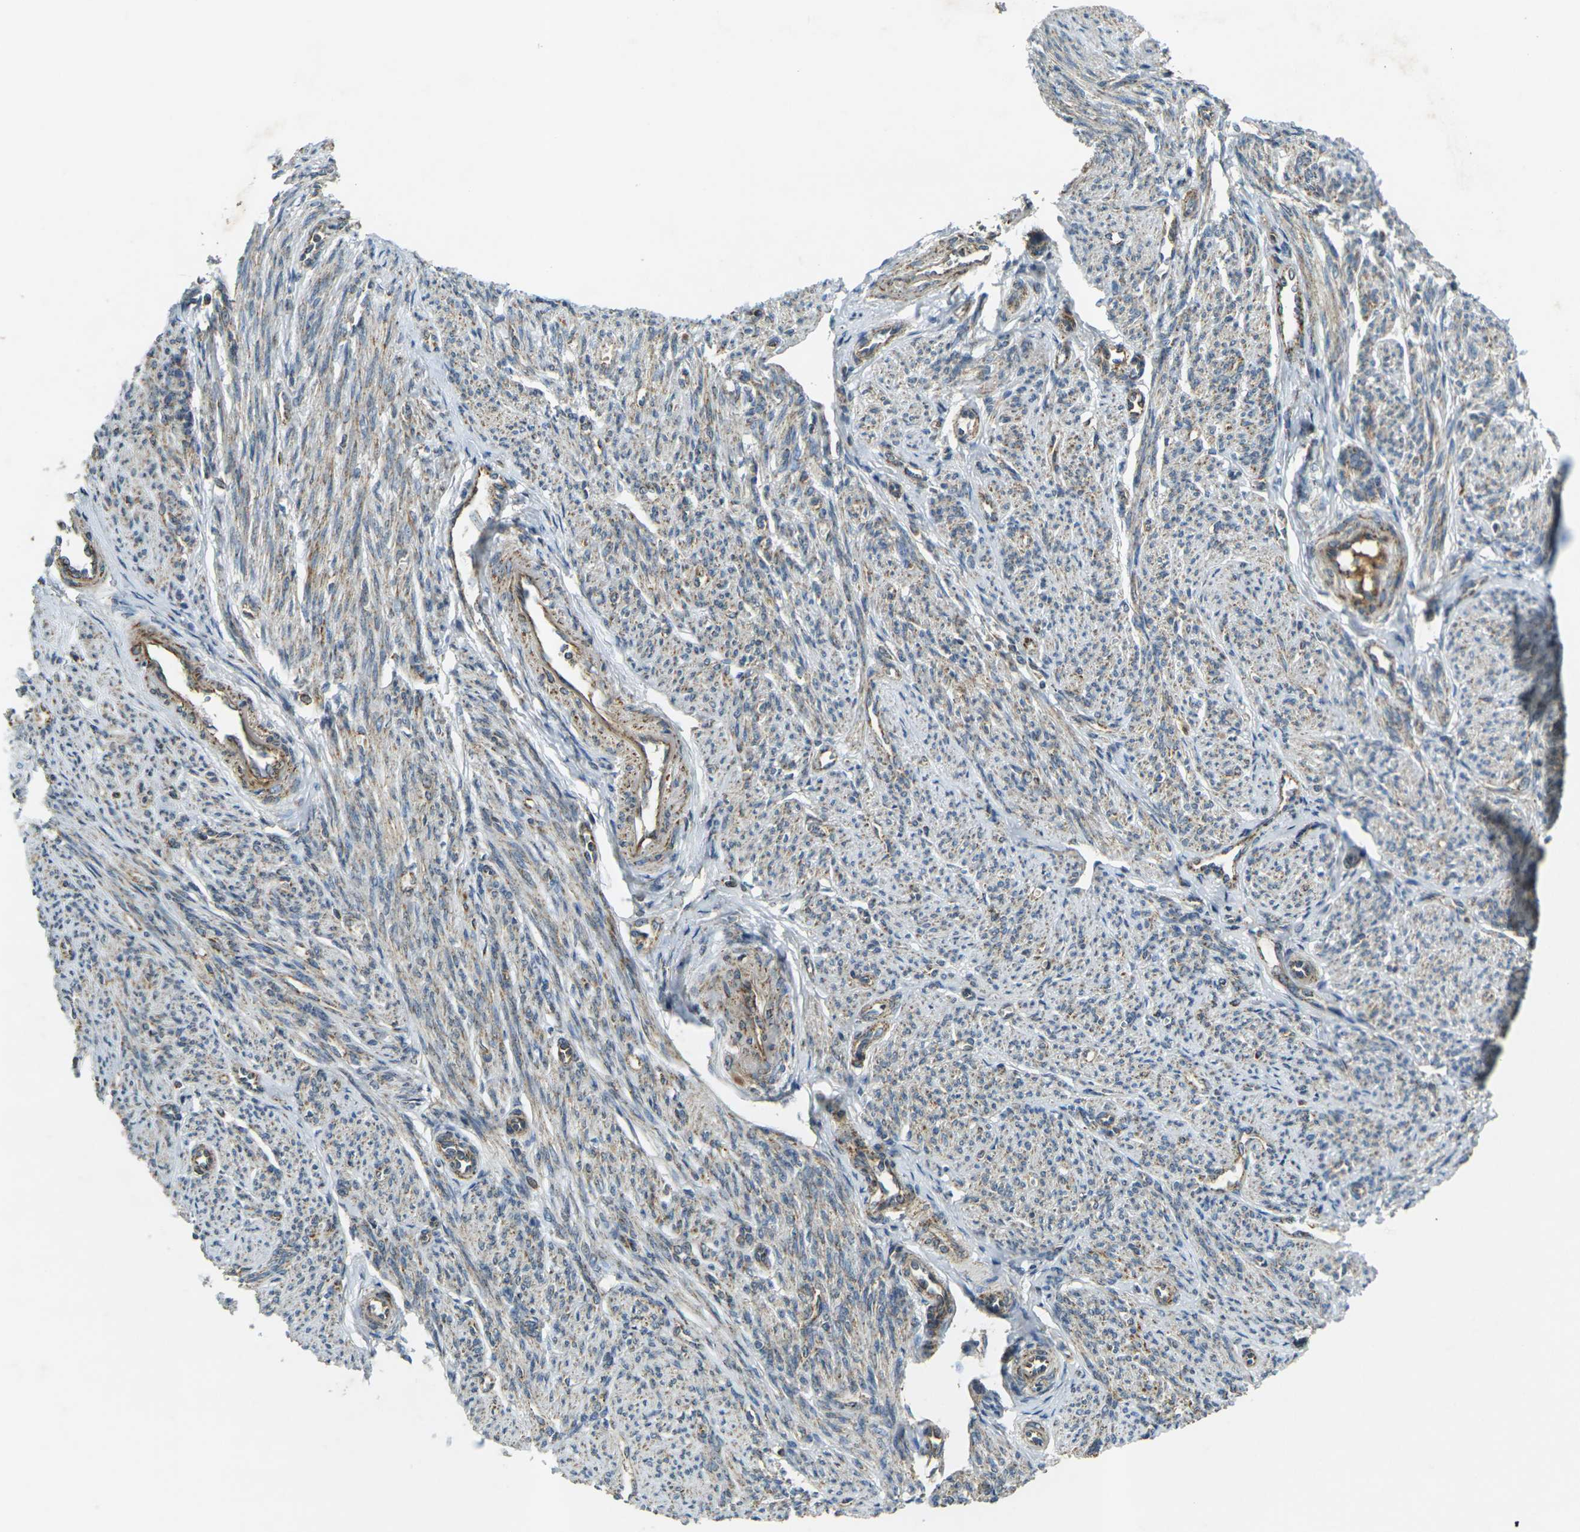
{"staining": {"intensity": "weak", "quantity": ">75%", "location": "cytoplasmic/membranous"}, "tissue": "smooth muscle", "cell_type": "Smooth muscle cells", "image_type": "normal", "snomed": [{"axis": "morphology", "description": "Normal tissue, NOS"}, {"axis": "topography", "description": "Smooth muscle"}], "caption": "Immunohistochemical staining of normal smooth muscle demonstrates low levels of weak cytoplasmic/membranous positivity in approximately >75% of smooth muscle cells.", "gene": "IGF1R", "patient": {"sex": "female", "age": 65}}